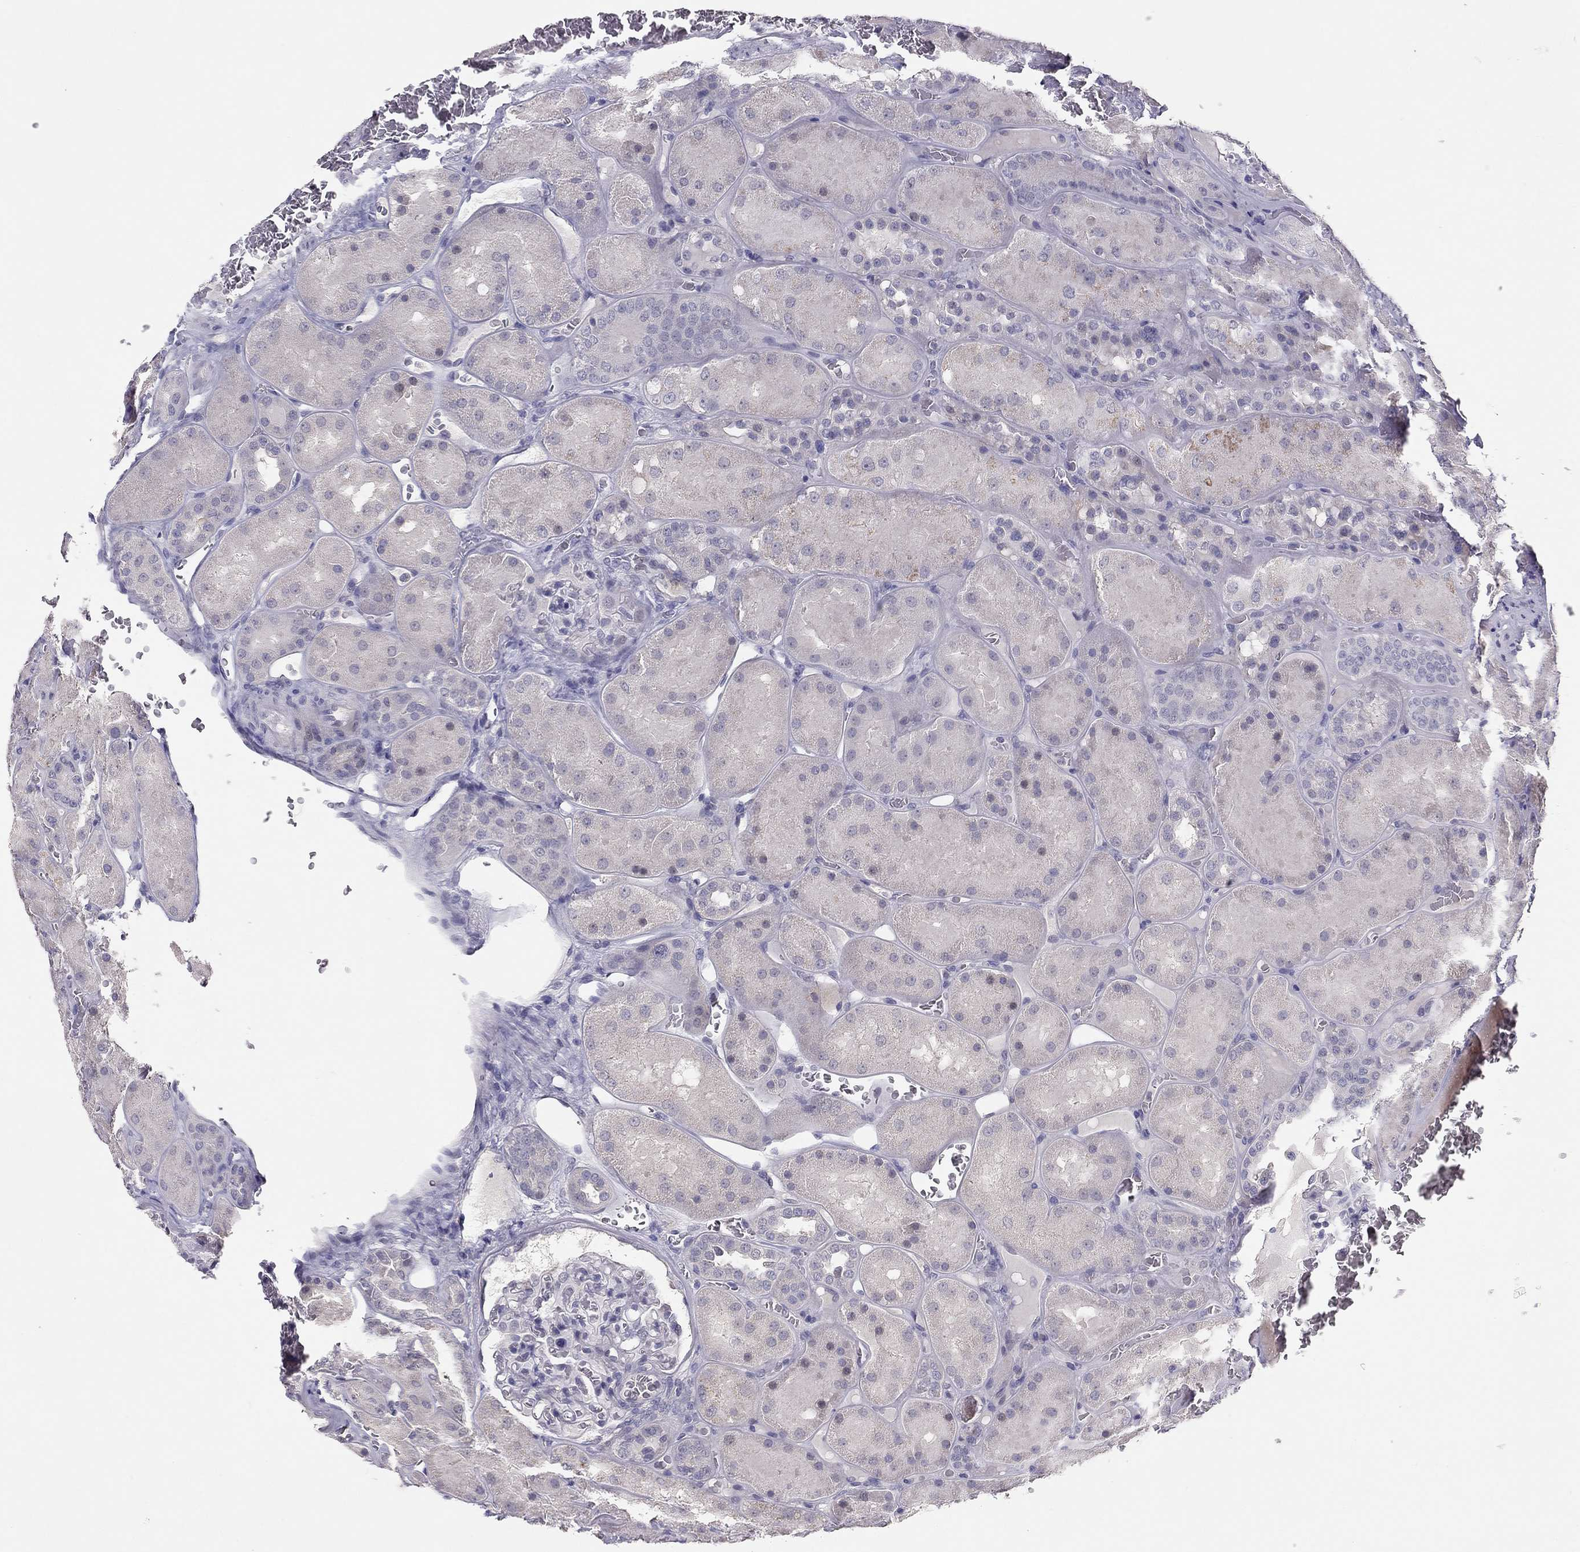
{"staining": {"intensity": "negative", "quantity": "none", "location": "none"}, "tissue": "kidney", "cell_type": "Cells in glomeruli", "image_type": "normal", "snomed": [{"axis": "morphology", "description": "Normal tissue, NOS"}, {"axis": "topography", "description": "Kidney"}], "caption": "This is a micrograph of immunohistochemistry (IHC) staining of normal kidney, which shows no staining in cells in glomeruli. (DAB (3,3'-diaminobenzidine) immunohistochemistry (IHC) with hematoxylin counter stain).", "gene": "ADORA2A", "patient": {"sex": "male", "age": 73}}